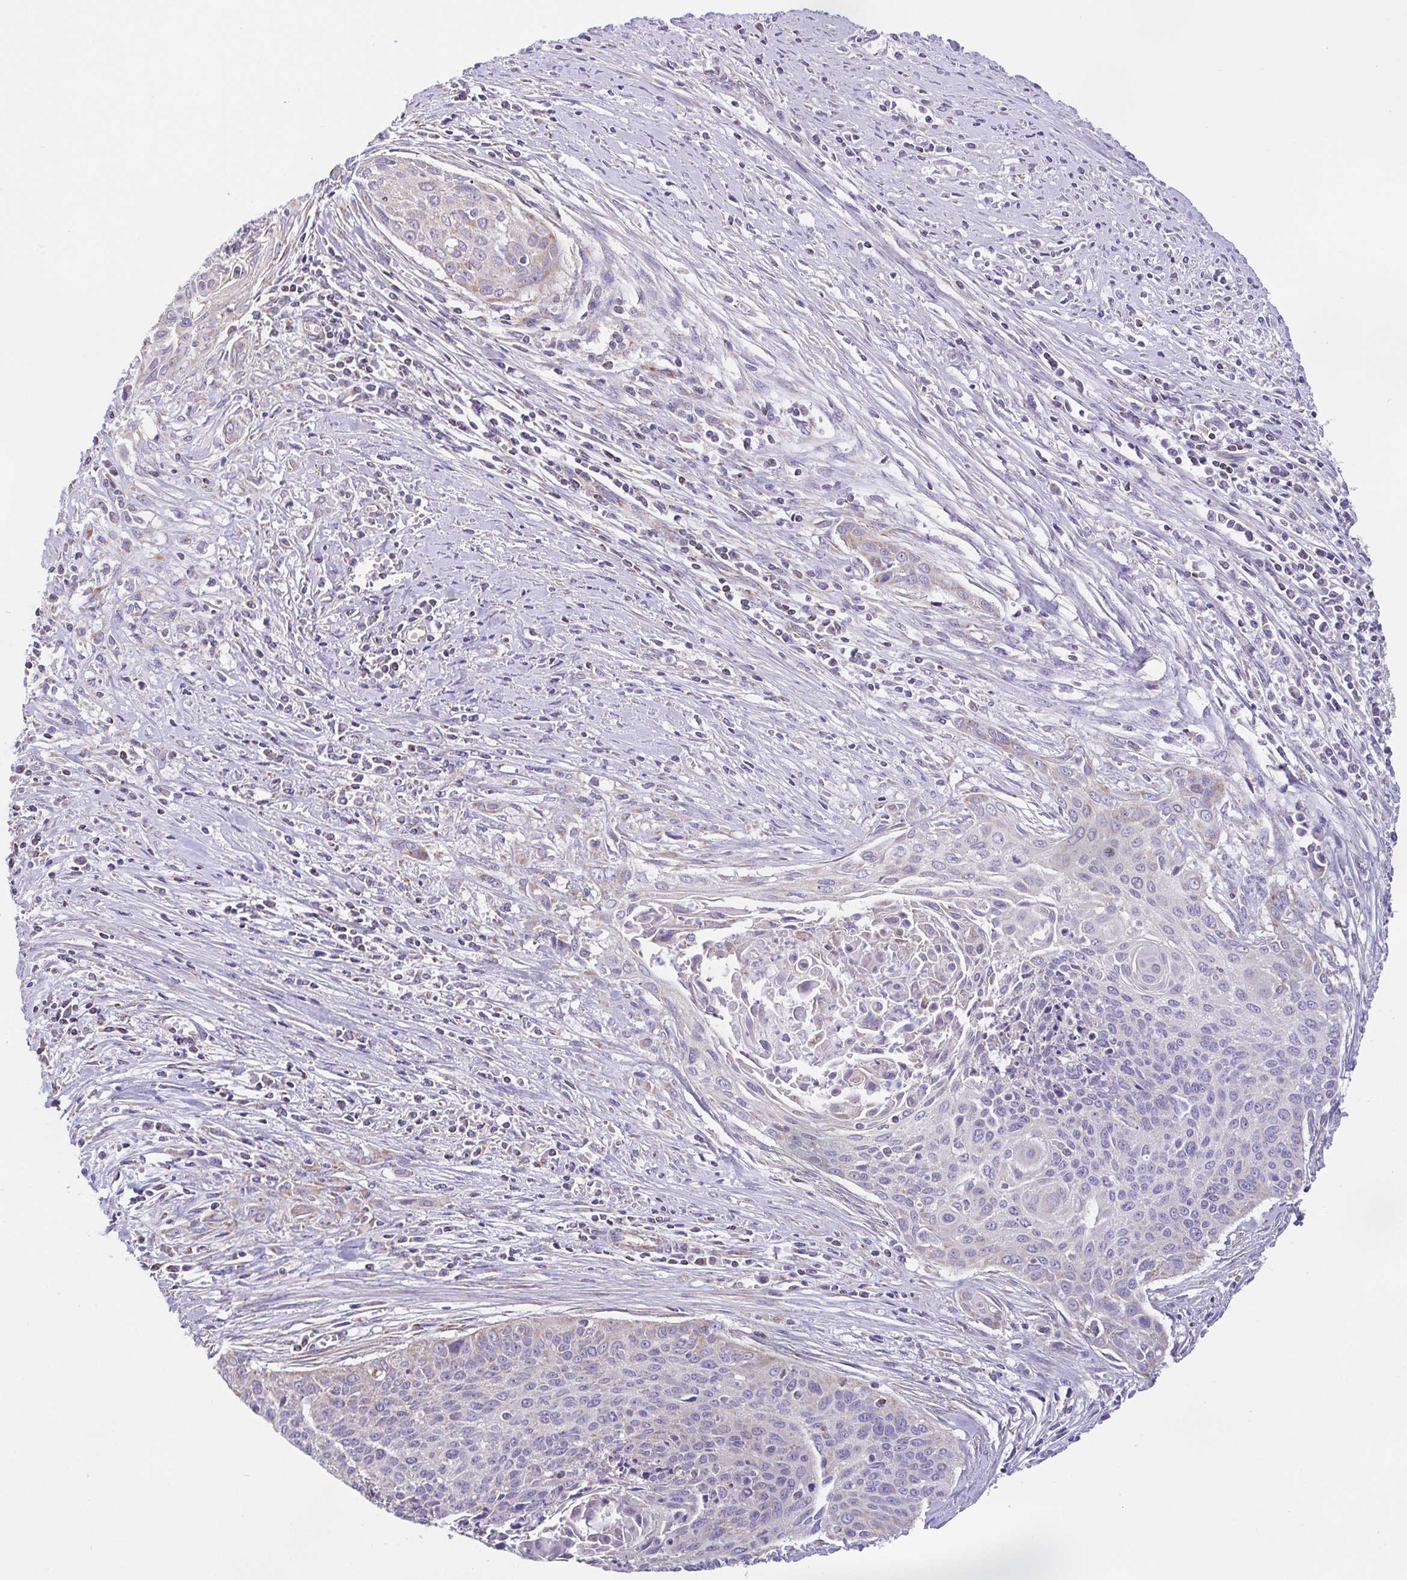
{"staining": {"intensity": "negative", "quantity": "none", "location": "none"}, "tissue": "cervical cancer", "cell_type": "Tumor cells", "image_type": "cancer", "snomed": [{"axis": "morphology", "description": "Squamous cell carcinoma, NOS"}, {"axis": "topography", "description": "Cervix"}], "caption": "Immunohistochemical staining of human cervical cancer (squamous cell carcinoma) exhibits no significant expression in tumor cells.", "gene": "GINM1", "patient": {"sex": "female", "age": 55}}